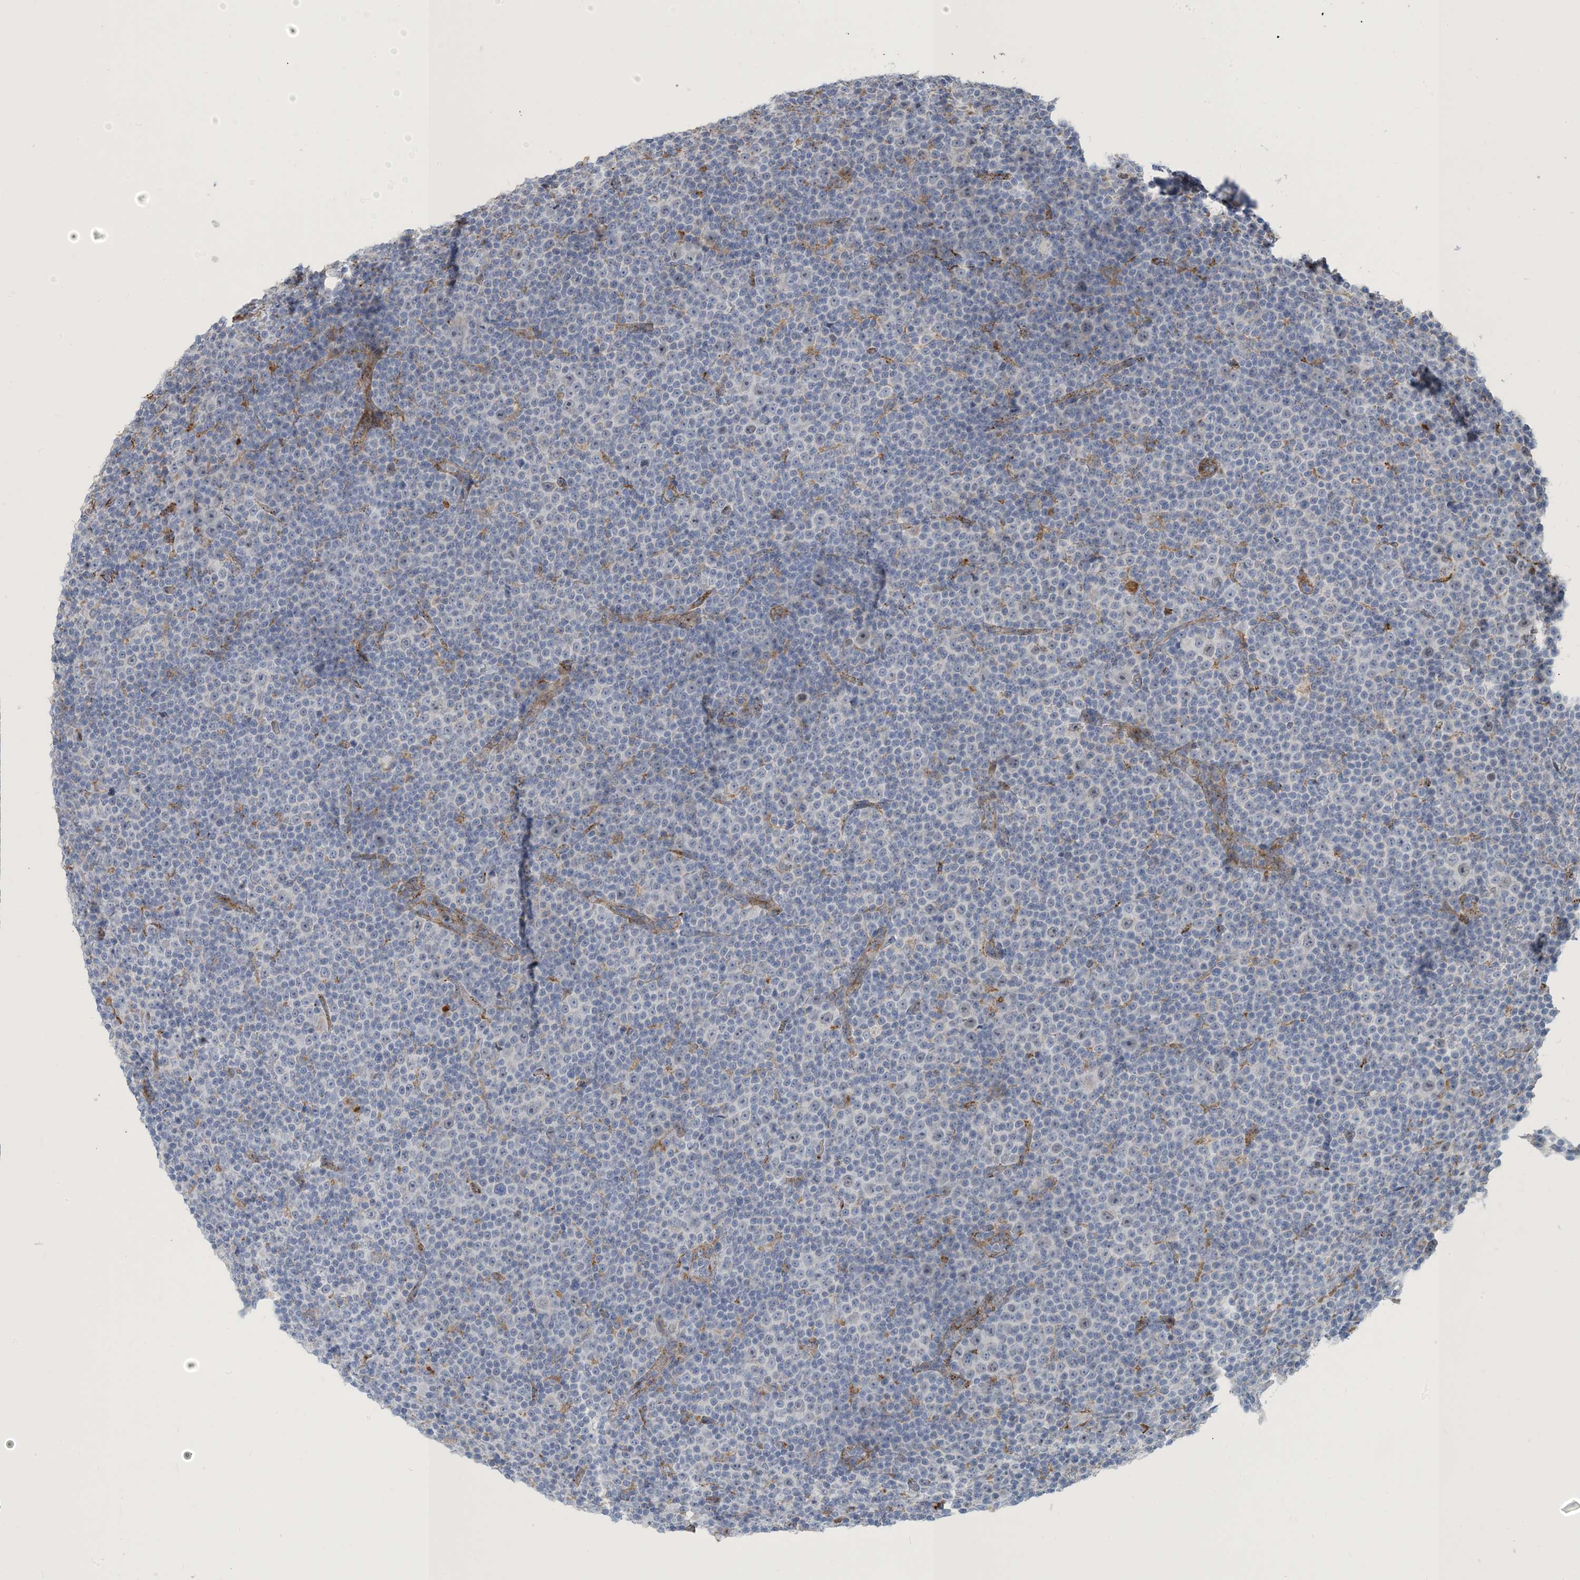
{"staining": {"intensity": "negative", "quantity": "none", "location": "none"}, "tissue": "lymphoma", "cell_type": "Tumor cells", "image_type": "cancer", "snomed": [{"axis": "morphology", "description": "Malignant lymphoma, non-Hodgkin's type, Low grade"}, {"axis": "topography", "description": "Lymph node"}], "caption": "This is a photomicrograph of IHC staining of lymphoma, which shows no positivity in tumor cells.", "gene": "PEAR1", "patient": {"sex": "female", "age": 67}}